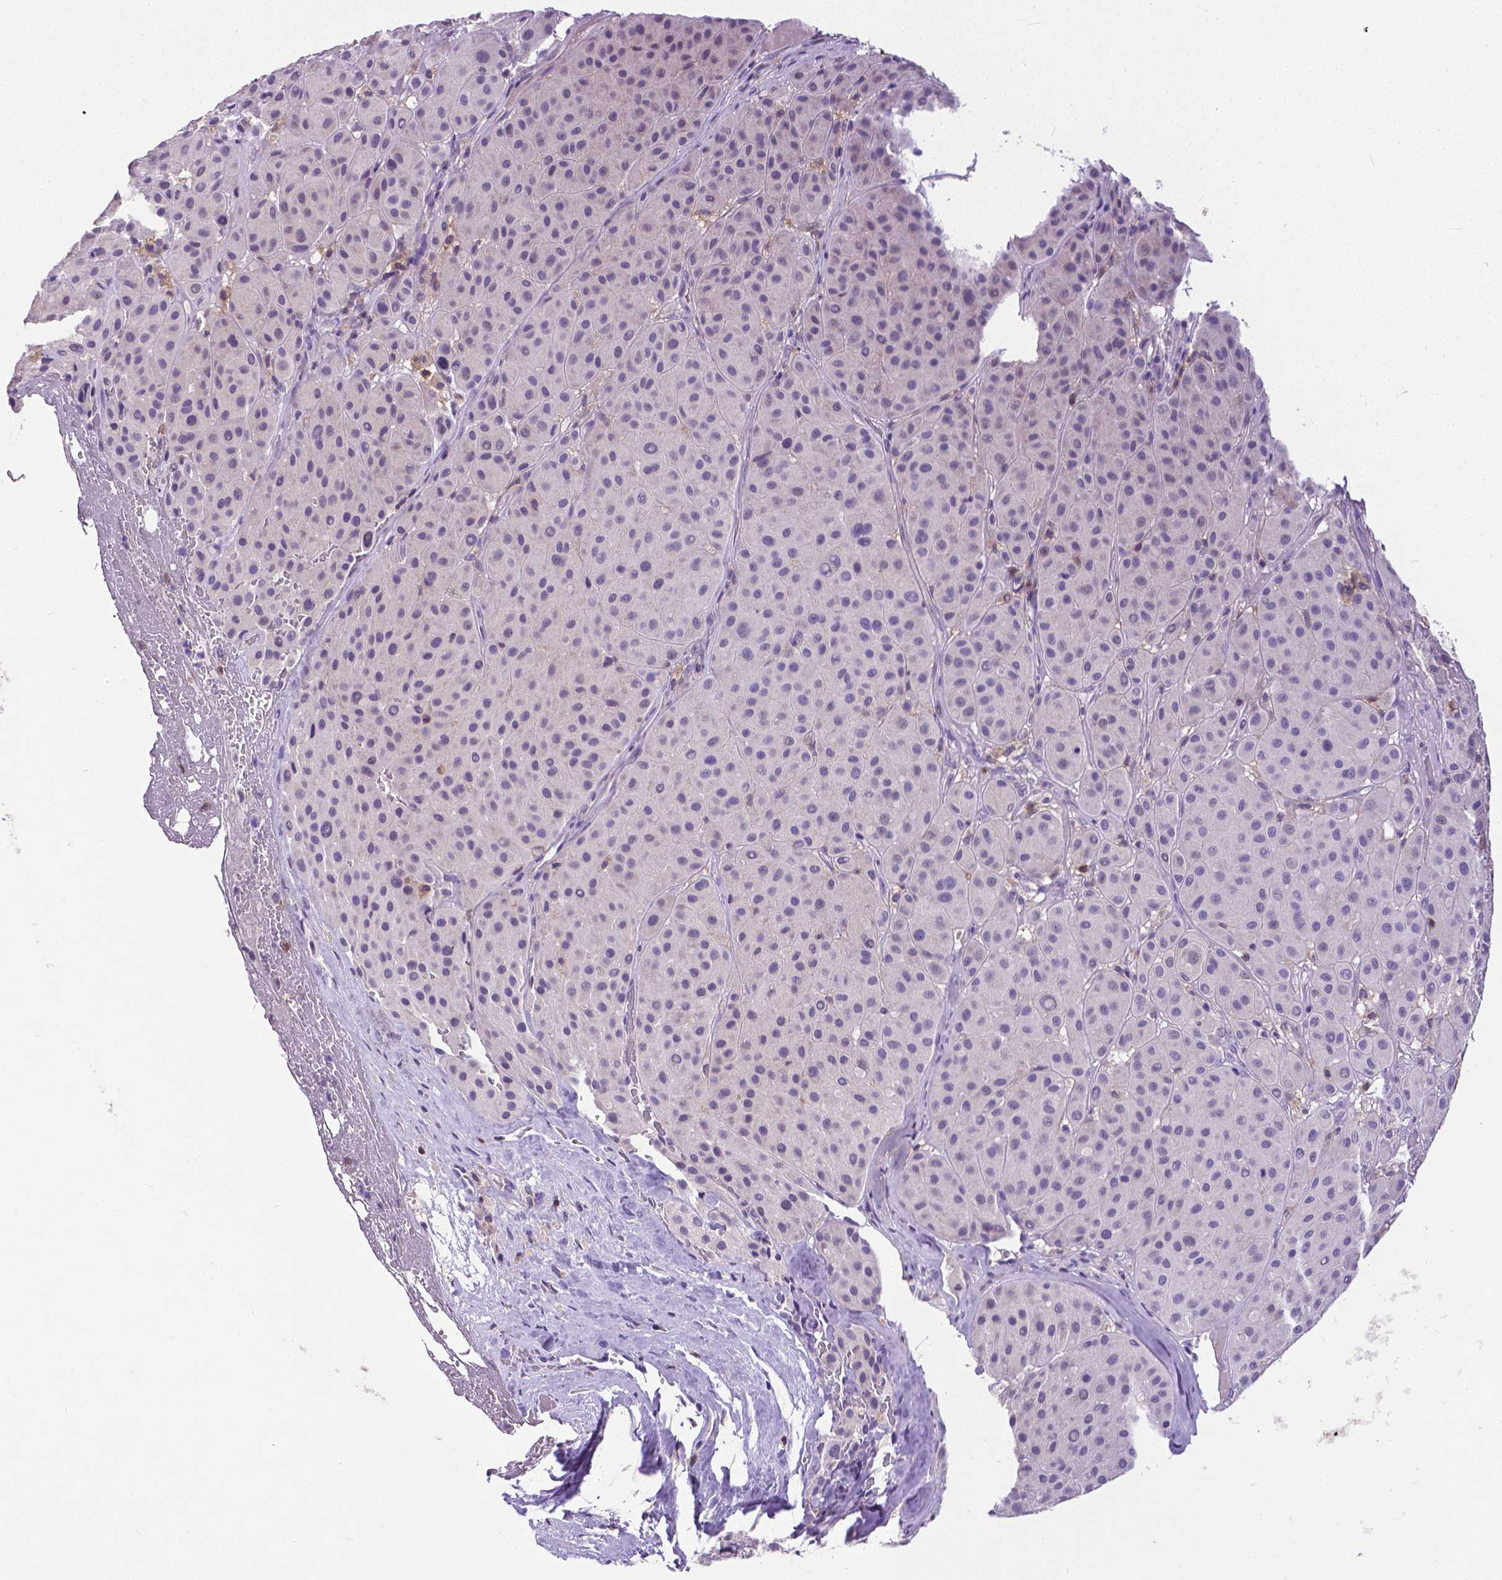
{"staining": {"intensity": "negative", "quantity": "none", "location": "none"}, "tissue": "melanoma", "cell_type": "Tumor cells", "image_type": "cancer", "snomed": [{"axis": "morphology", "description": "Malignant melanoma, Metastatic site"}, {"axis": "topography", "description": "Smooth muscle"}], "caption": "The photomicrograph demonstrates no significant expression in tumor cells of malignant melanoma (metastatic site).", "gene": "CD4", "patient": {"sex": "male", "age": 41}}